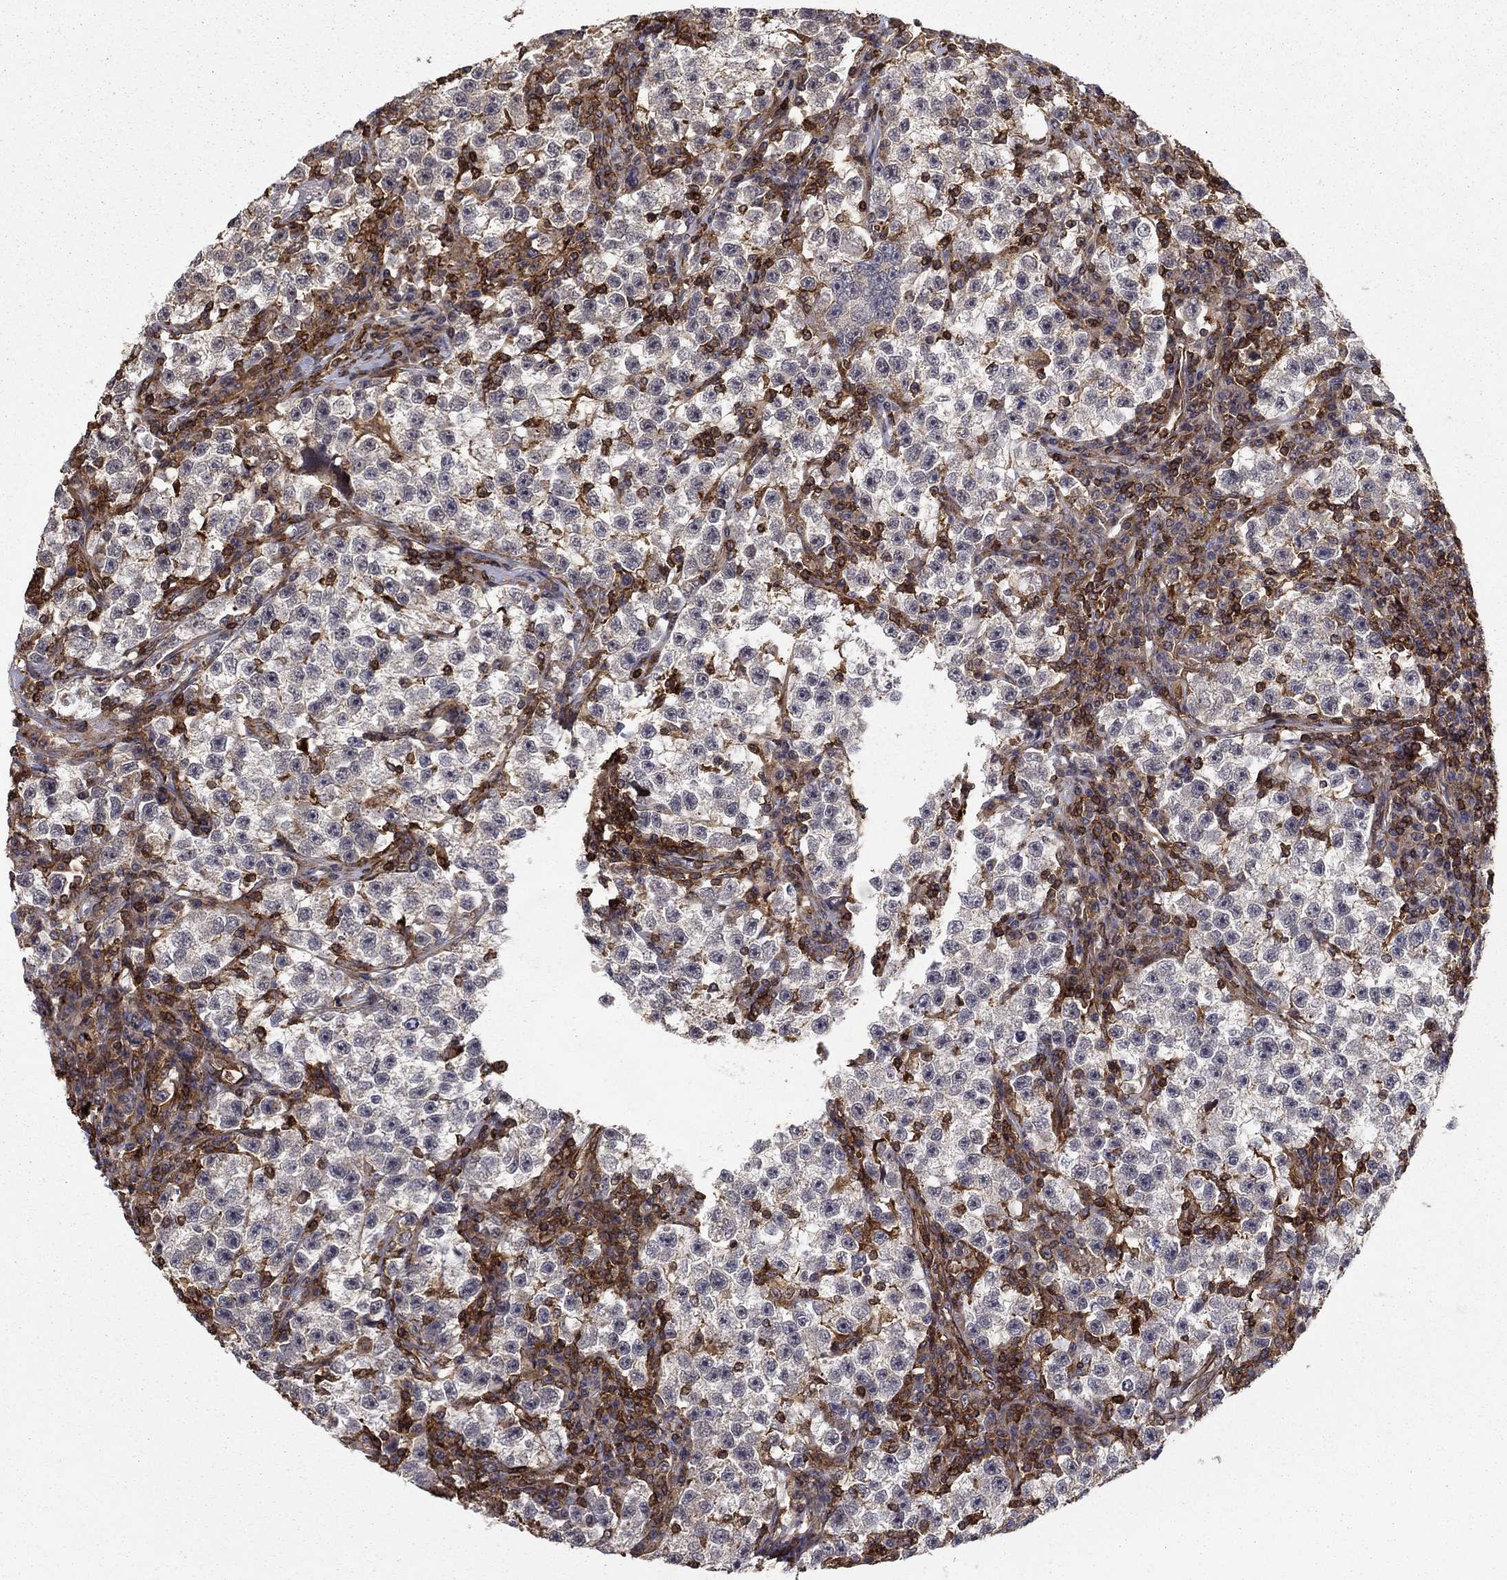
{"staining": {"intensity": "negative", "quantity": "none", "location": "none"}, "tissue": "testis cancer", "cell_type": "Tumor cells", "image_type": "cancer", "snomed": [{"axis": "morphology", "description": "Seminoma, NOS"}, {"axis": "topography", "description": "Testis"}], "caption": "Immunohistochemical staining of human testis cancer (seminoma) displays no significant positivity in tumor cells. Brightfield microscopy of immunohistochemistry (IHC) stained with DAB (3,3'-diaminobenzidine) (brown) and hematoxylin (blue), captured at high magnification.", "gene": "ADM", "patient": {"sex": "male", "age": 22}}